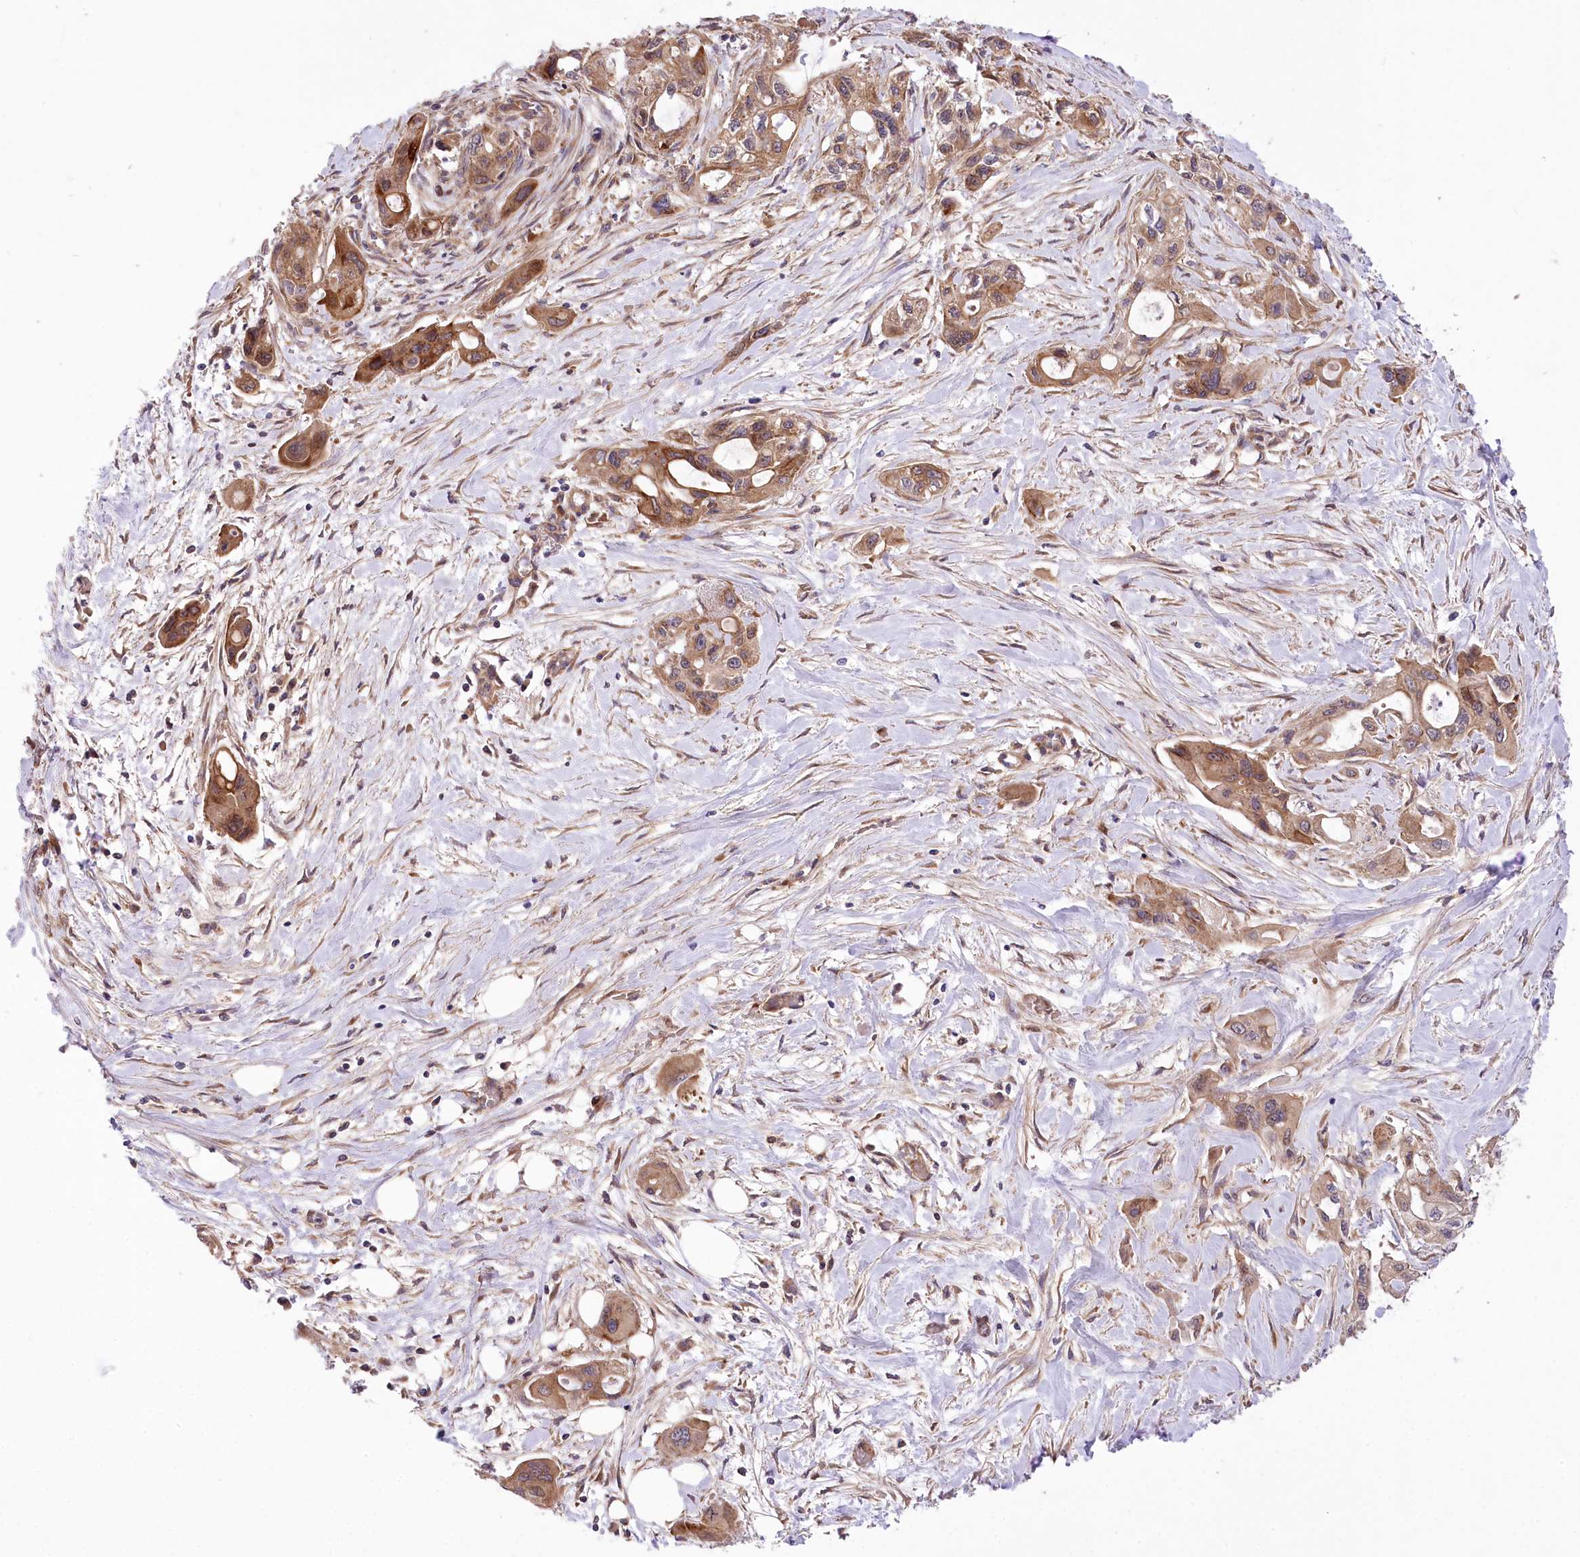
{"staining": {"intensity": "moderate", "quantity": ">75%", "location": "cytoplasmic/membranous"}, "tissue": "pancreatic cancer", "cell_type": "Tumor cells", "image_type": "cancer", "snomed": [{"axis": "morphology", "description": "Adenocarcinoma, NOS"}, {"axis": "topography", "description": "Pancreas"}], "caption": "Pancreatic cancer (adenocarcinoma) stained with a brown dye reveals moderate cytoplasmic/membranous positive staining in about >75% of tumor cells.", "gene": "TRUB1", "patient": {"sex": "male", "age": 75}}